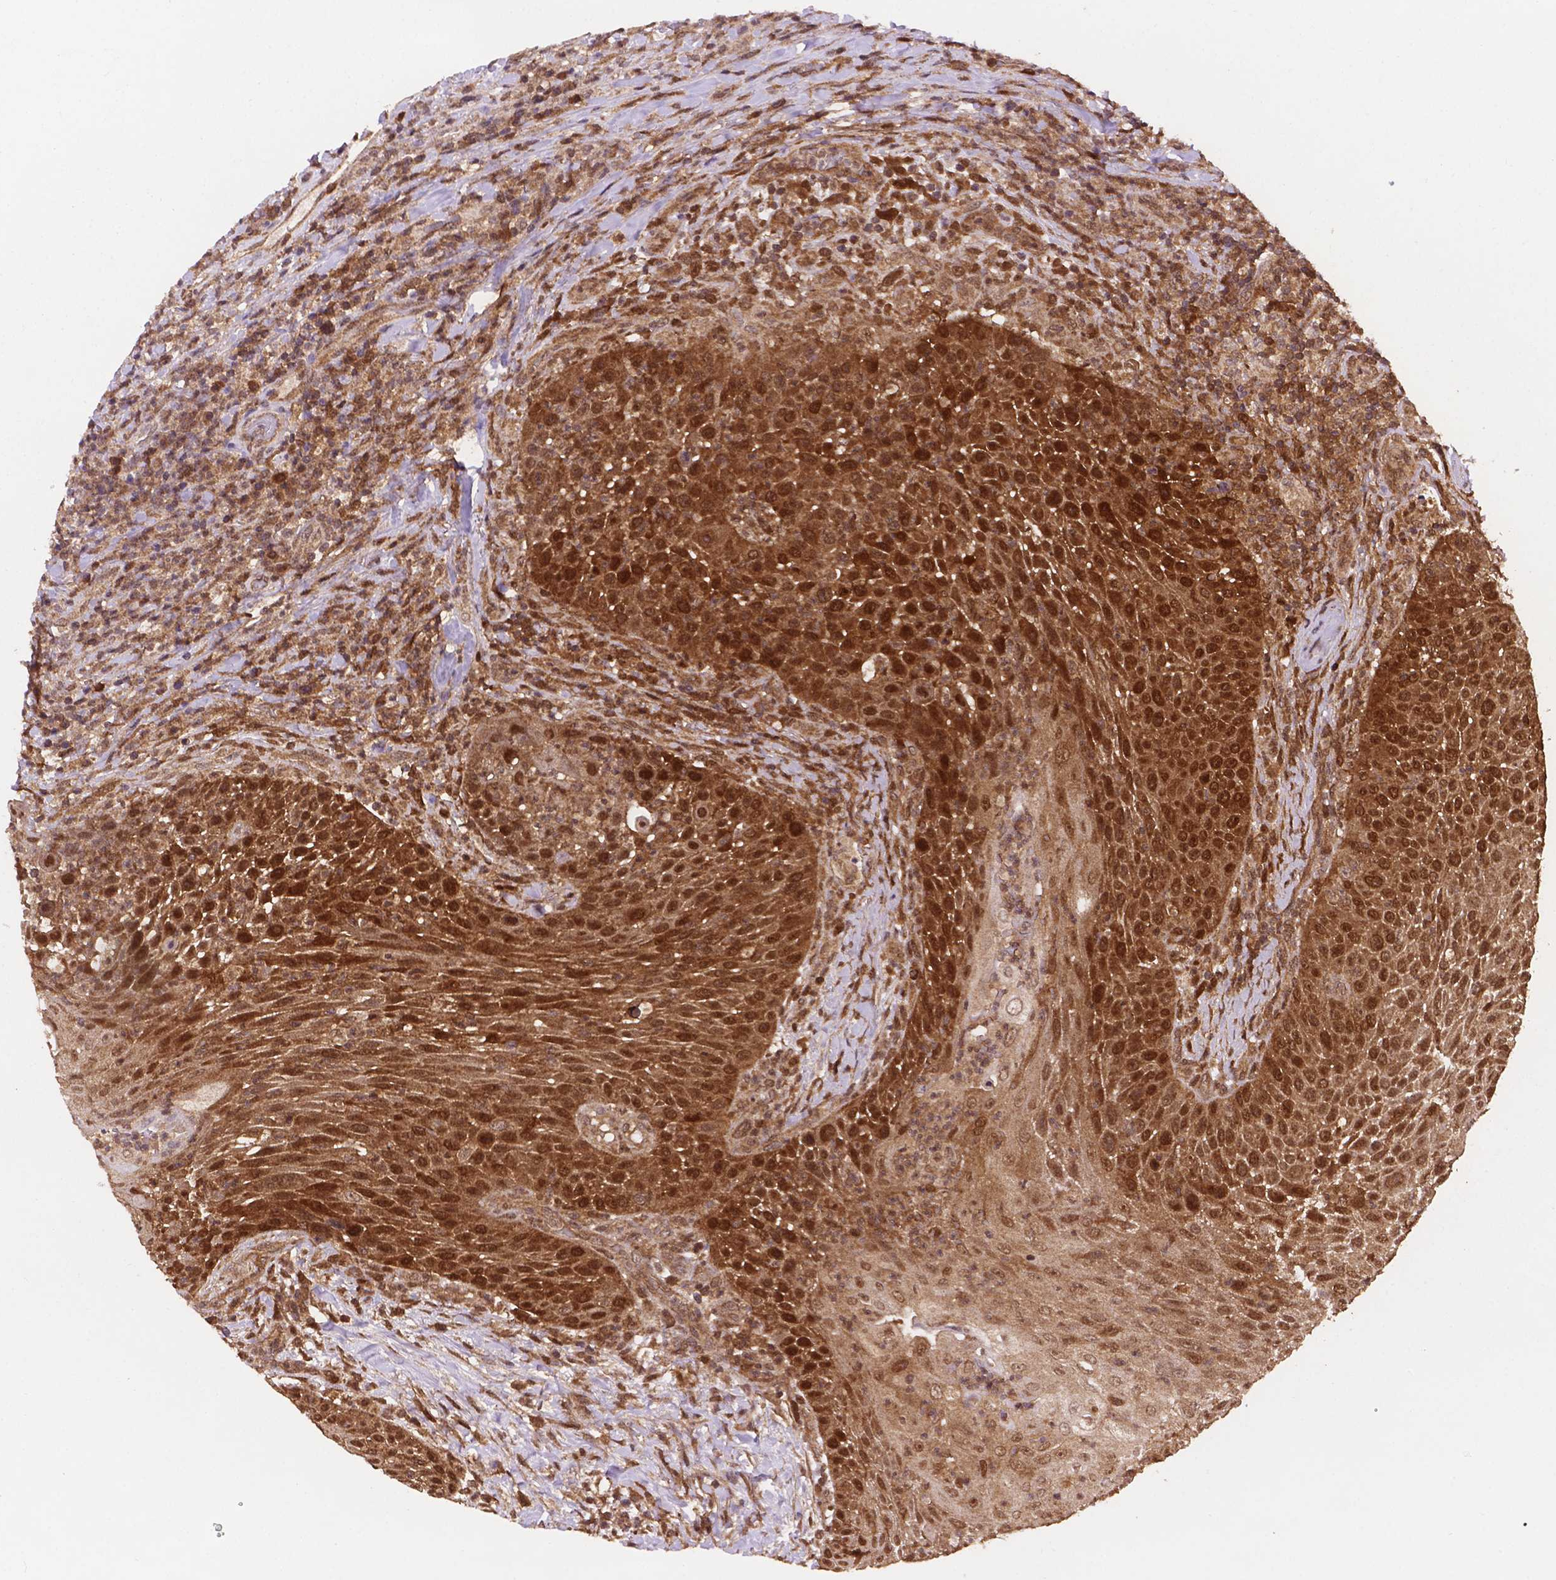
{"staining": {"intensity": "strong", "quantity": ">75%", "location": "cytoplasmic/membranous,nuclear"}, "tissue": "head and neck cancer", "cell_type": "Tumor cells", "image_type": "cancer", "snomed": [{"axis": "morphology", "description": "Squamous cell carcinoma, NOS"}, {"axis": "topography", "description": "Head-Neck"}], "caption": "Immunohistochemistry photomicrograph of human head and neck cancer stained for a protein (brown), which reveals high levels of strong cytoplasmic/membranous and nuclear positivity in approximately >75% of tumor cells.", "gene": "UBE2L6", "patient": {"sex": "male", "age": 69}}